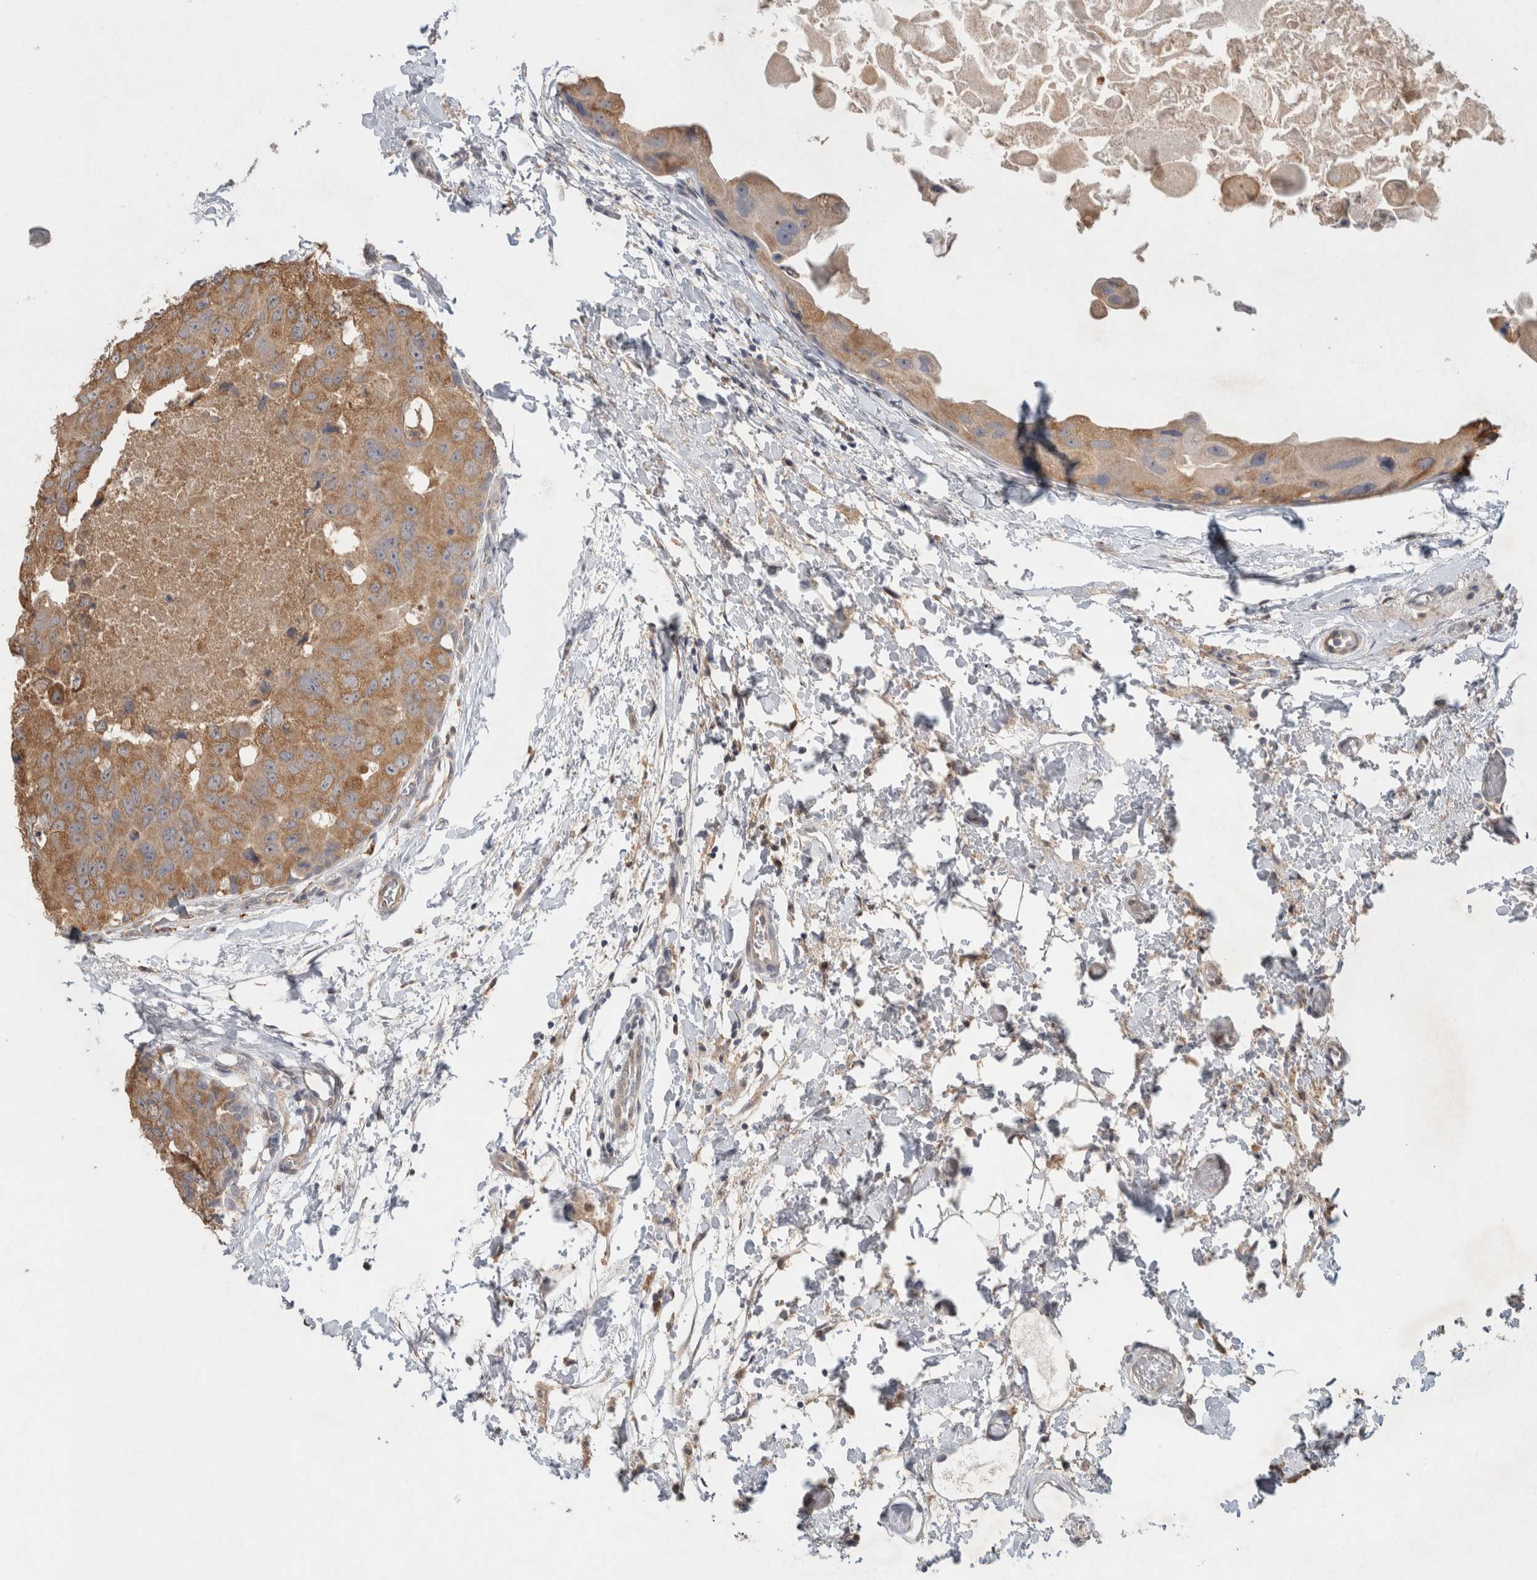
{"staining": {"intensity": "moderate", "quantity": ">75%", "location": "cytoplasmic/membranous"}, "tissue": "breast cancer", "cell_type": "Tumor cells", "image_type": "cancer", "snomed": [{"axis": "morphology", "description": "Duct carcinoma"}, {"axis": "topography", "description": "Breast"}], "caption": "Tumor cells display moderate cytoplasmic/membranous positivity in approximately >75% of cells in breast cancer (invasive ductal carcinoma).", "gene": "RAB14", "patient": {"sex": "female", "age": 62}}